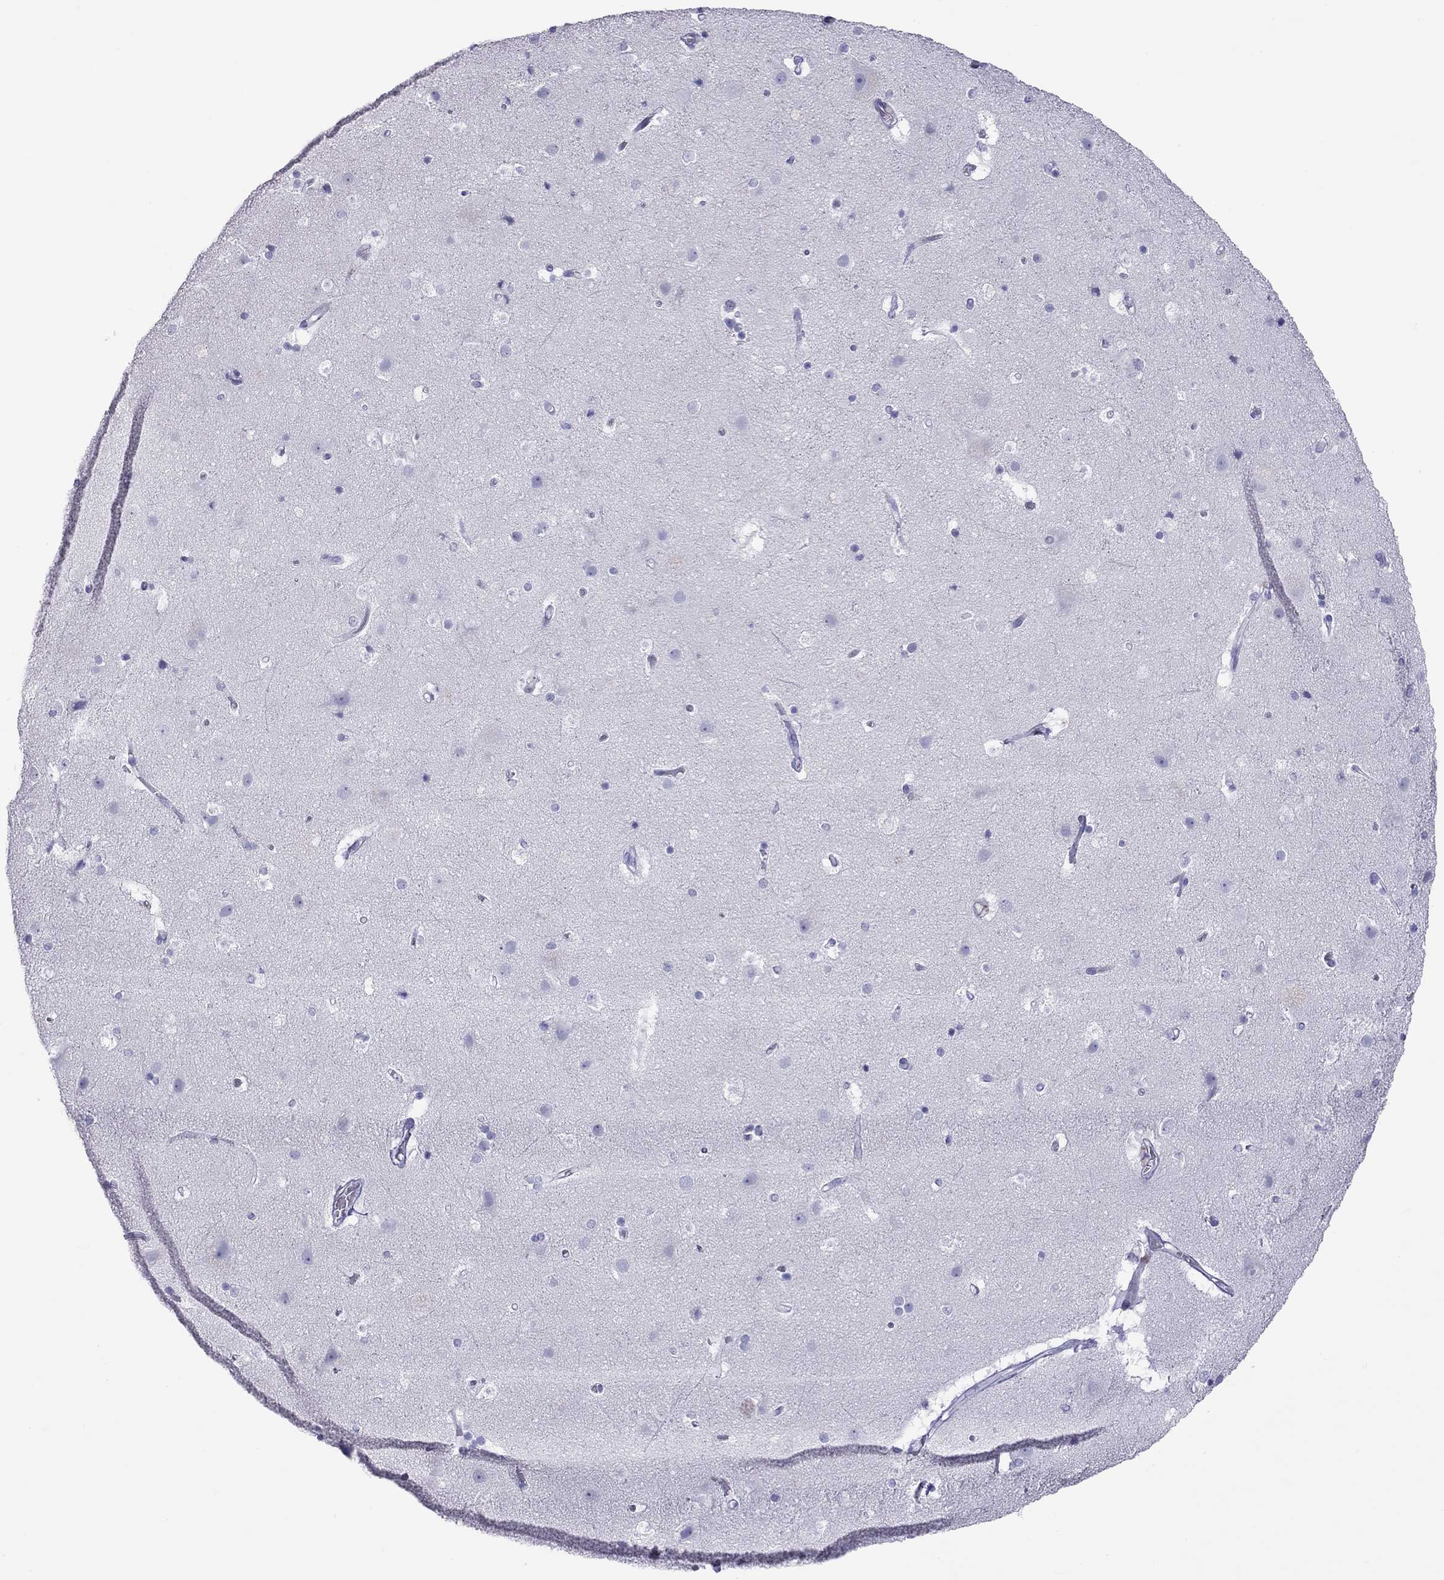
{"staining": {"intensity": "negative", "quantity": "none", "location": "none"}, "tissue": "cerebral cortex", "cell_type": "Endothelial cells", "image_type": "normal", "snomed": [{"axis": "morphology", "description": "Normal tissue, NOS"}, {"axis": "topography", "description": "Cerebral cortex"}], "caption": "A high-resolution histopathology image shows immunohistochemistry (IHC) staining of normal cerebral cortex, which shows no significant expression in endothelial cells.", "gene": "STAG3", "patient": {"sex": "female", "age": 52}}